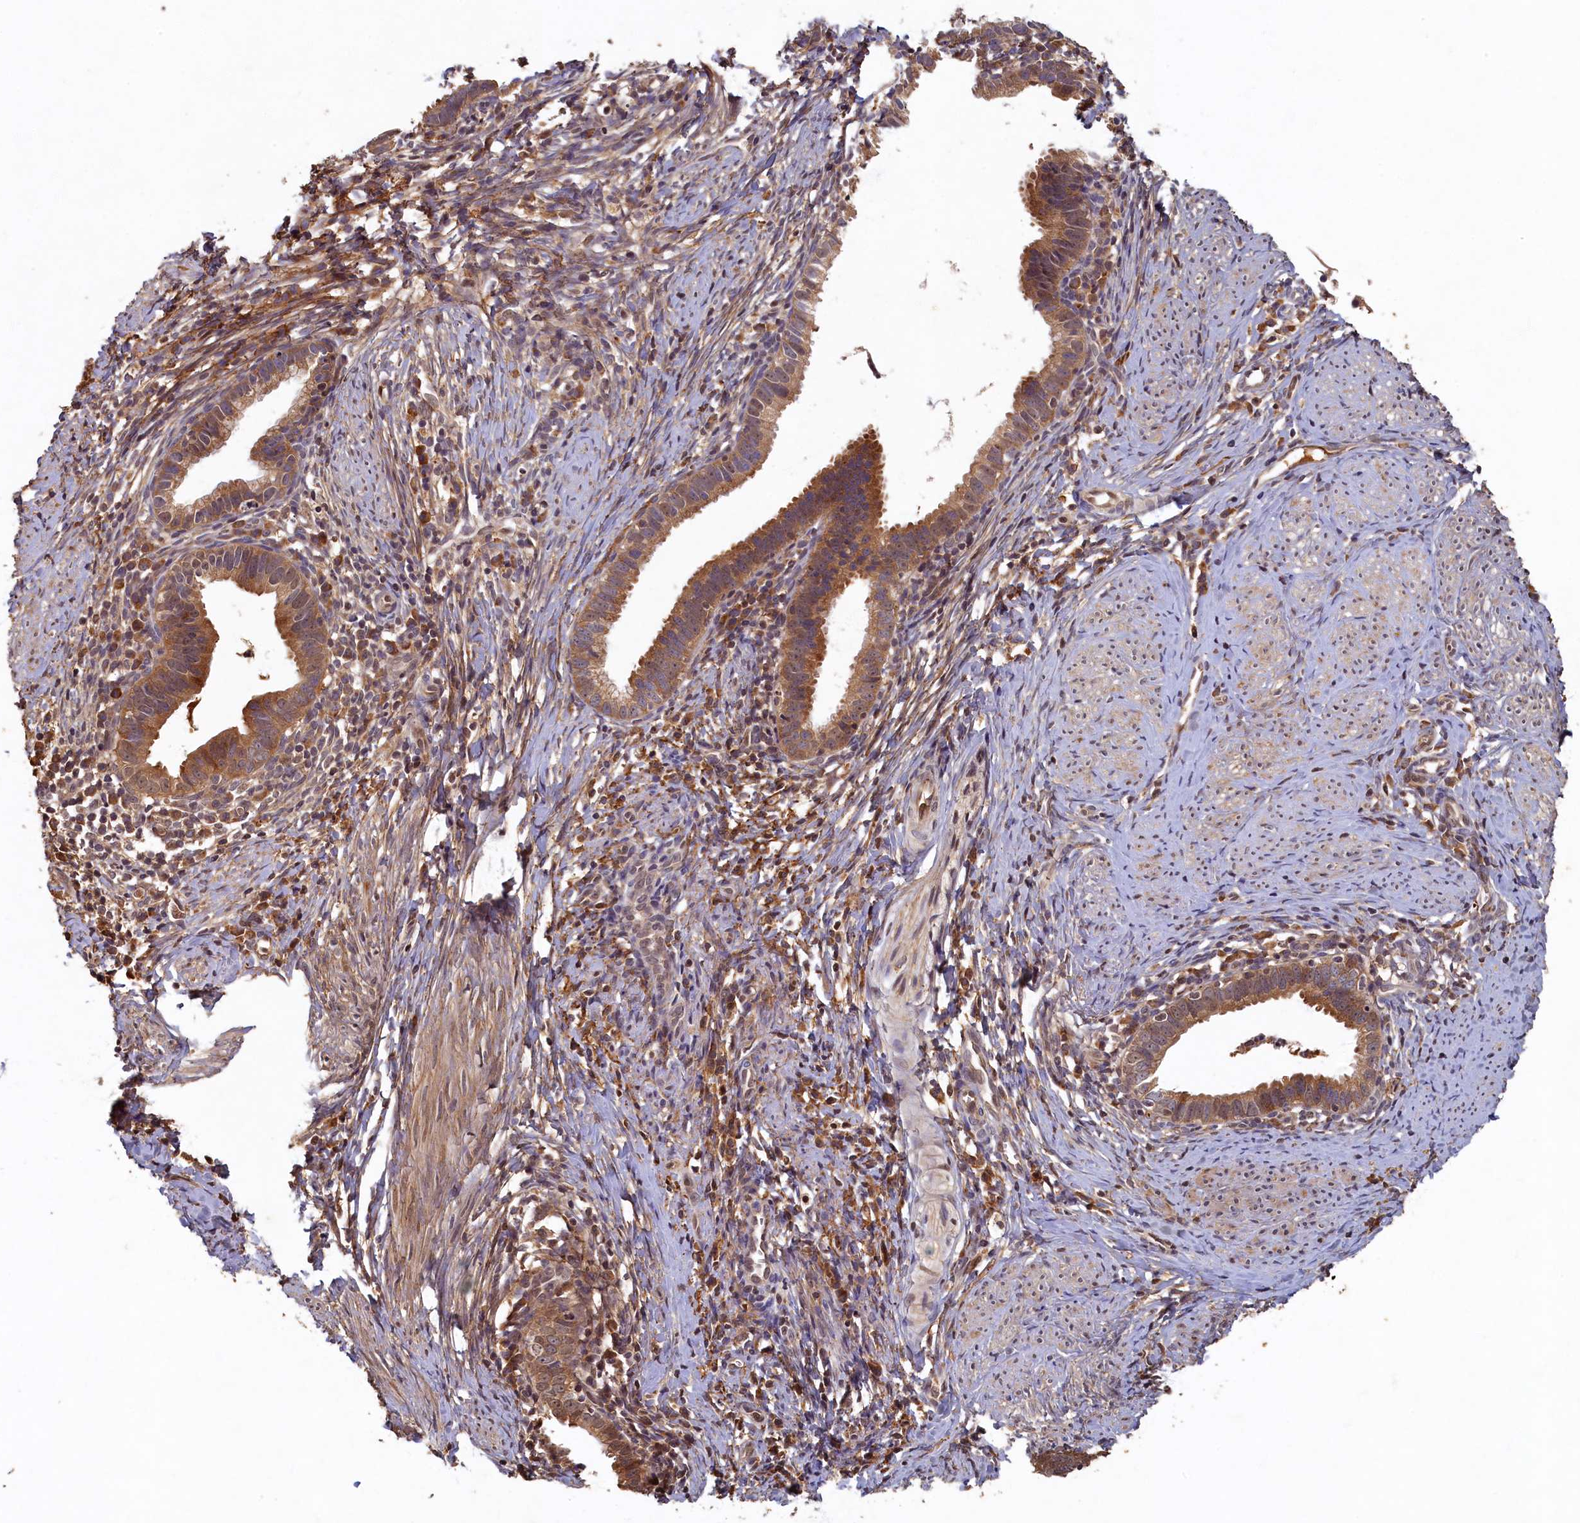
{"staining": {"intensity": "moderate", "quantity": ">75%", "location": "cytoplasmic/membranous"}, "tissue": "cervical cancer", "cell_type": "Tumor cells", "image_type": "cancer", "snomed": [{"axis": "morphology", "description": "Adenocarcinoma, NOS"}, {"axis": "topography", "description": "Cervix"}], "caption": "Immunohistochemical staining of human cervical cancer (adenocarcinoma) reveals medium levels of moderate cytoplasmic/membranous staining in about >75% of tumor cells. Using DAB (3,3'-diaminobenzidine) (brown) and hematoxylin (blue) stains, captured at high magnification using brightfield microscopy.", "gene": "LCMT2", "patient": {"sex": "female", "age": 36}}